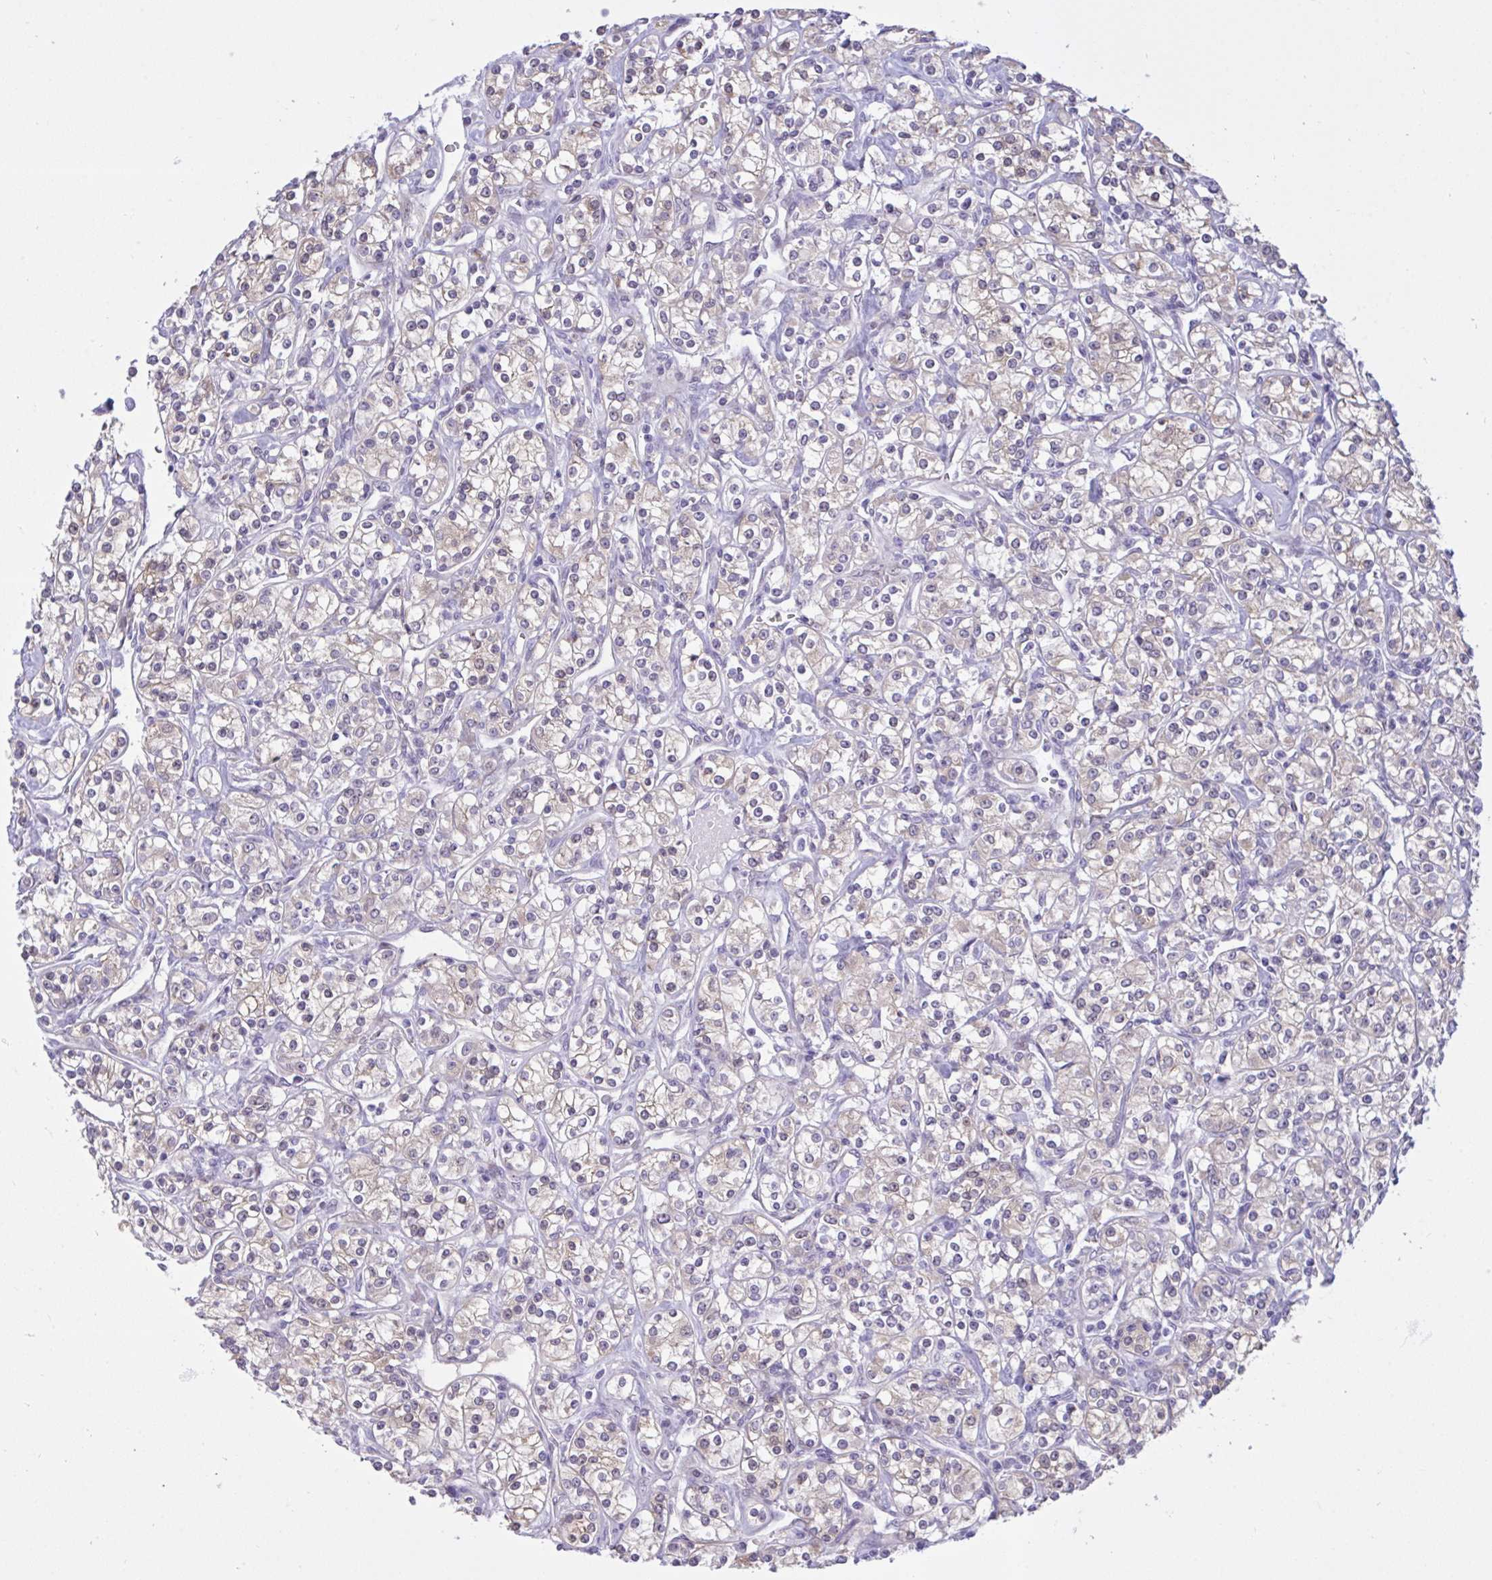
{"staining": {"intensity": "weak", "quantity": "25%-75%", "location": "cytoplasmic/membranous"}, "tissue": "renal cancer", "cell_type": "Tumor cells", "image_type": "cancer", "snomed": [{"axis": "morphology", "description": "Adenocarcinoma, NOS"}, {"axis": "topography", "description": "Kidney"}], "caption": "Renal adenocarcinoma stained with a brown dye demonstrates weak cytoplasmic/membranous positive positivity in about 25%-75% of tumor cells.", "gene": "EPOP", "patient": {"sex": "male", "age": 77}}